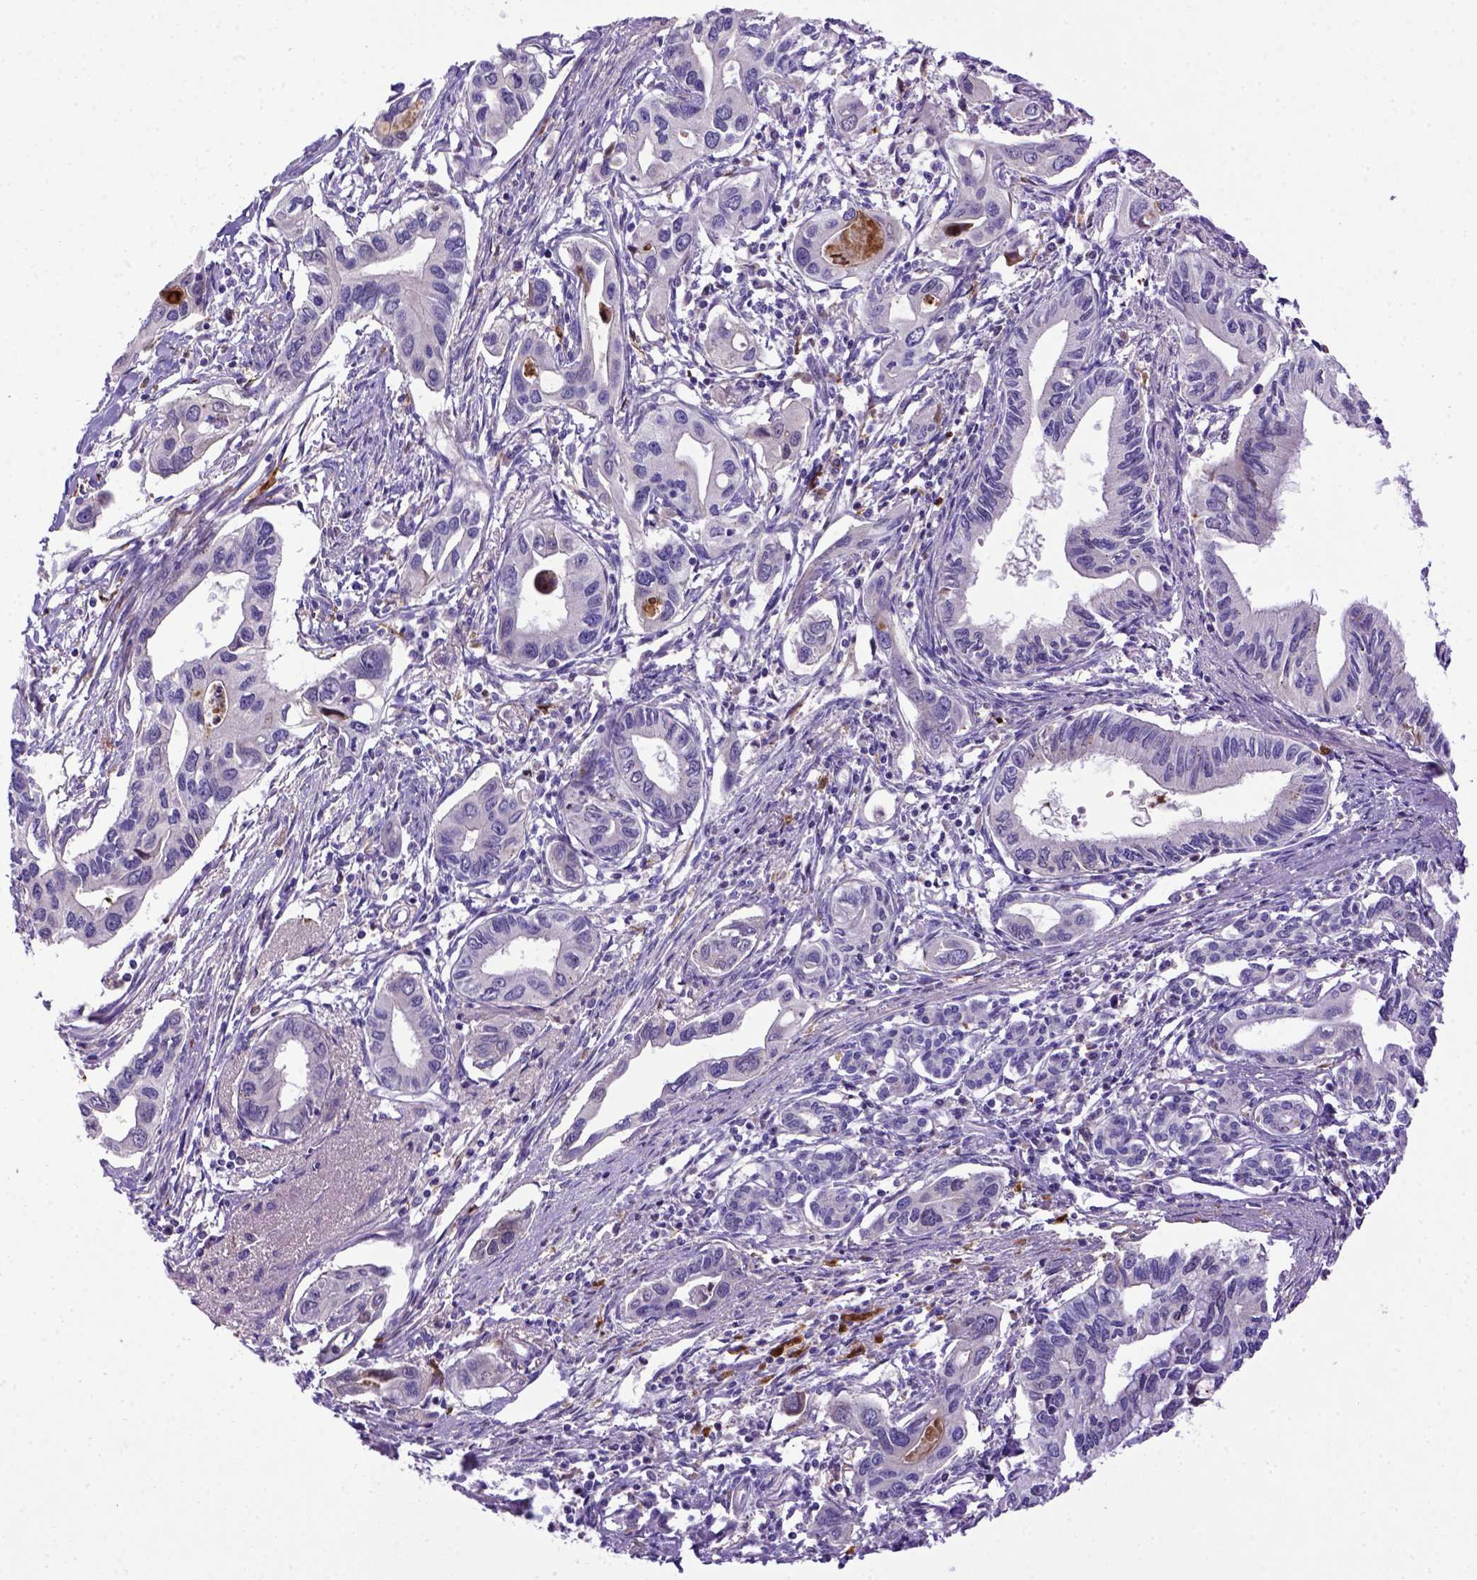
{"staining": {"intensity": "negative", "quantity": "none", "location": "none"}, "tissue": "pancreatic cancer", "cell_type": "Tumor cells", "image_type": "cancer", "snomed": [{"axis": "morphology", "description": "Adenocarcinoma, NOS"}, {"axis": "topography", "description": "Pancreas"}], "caption": "Tumor cells show no significant protein expression in pancreatic adenocarcinoma. The staining was performed using DAB to visualize the protein expression in brown, while the nuclei were stained in blue with hematoxylin (Magnification: 20x).", "gene": "ADAM12", "patient": {"sex": "male", "age": 60}}